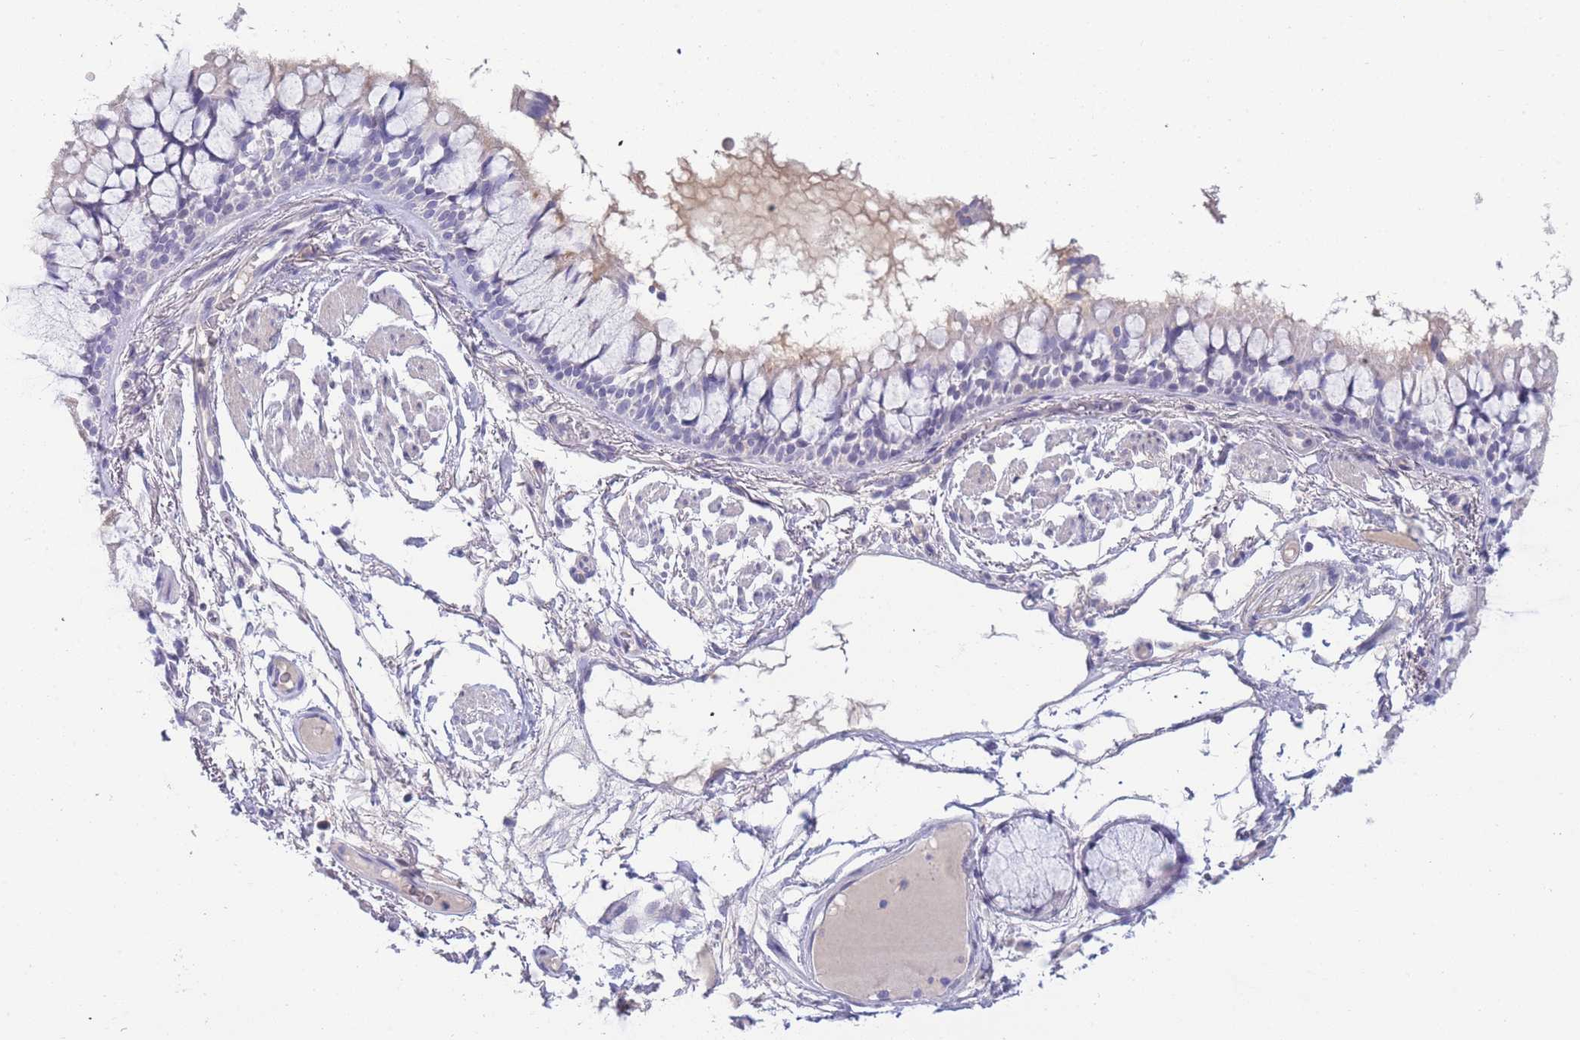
{"staining": {"intensity": "weak", "quantity": "<25%", "location": "nuclear"}, "tissue": "bronchus", "cell_type": "Respiratory epithelial cells", "image_type": "normal", "snomed": [{"axis": "morphology", "description": "Normal tissue, NOS"}, {"axis": "topography", "description": "Bronchus"}], "caption": "DAB (3,3'-diaminobenzidine) immunohistochemical staining of unremarkable bronchus demonstrates no significant expression in respiratory epithelial cells. (DAB (3,3'-diaminobenzidine) IHC, high magnification).", "gene": "PRR23A", "patient": {"sex": "male", "age": 70}}